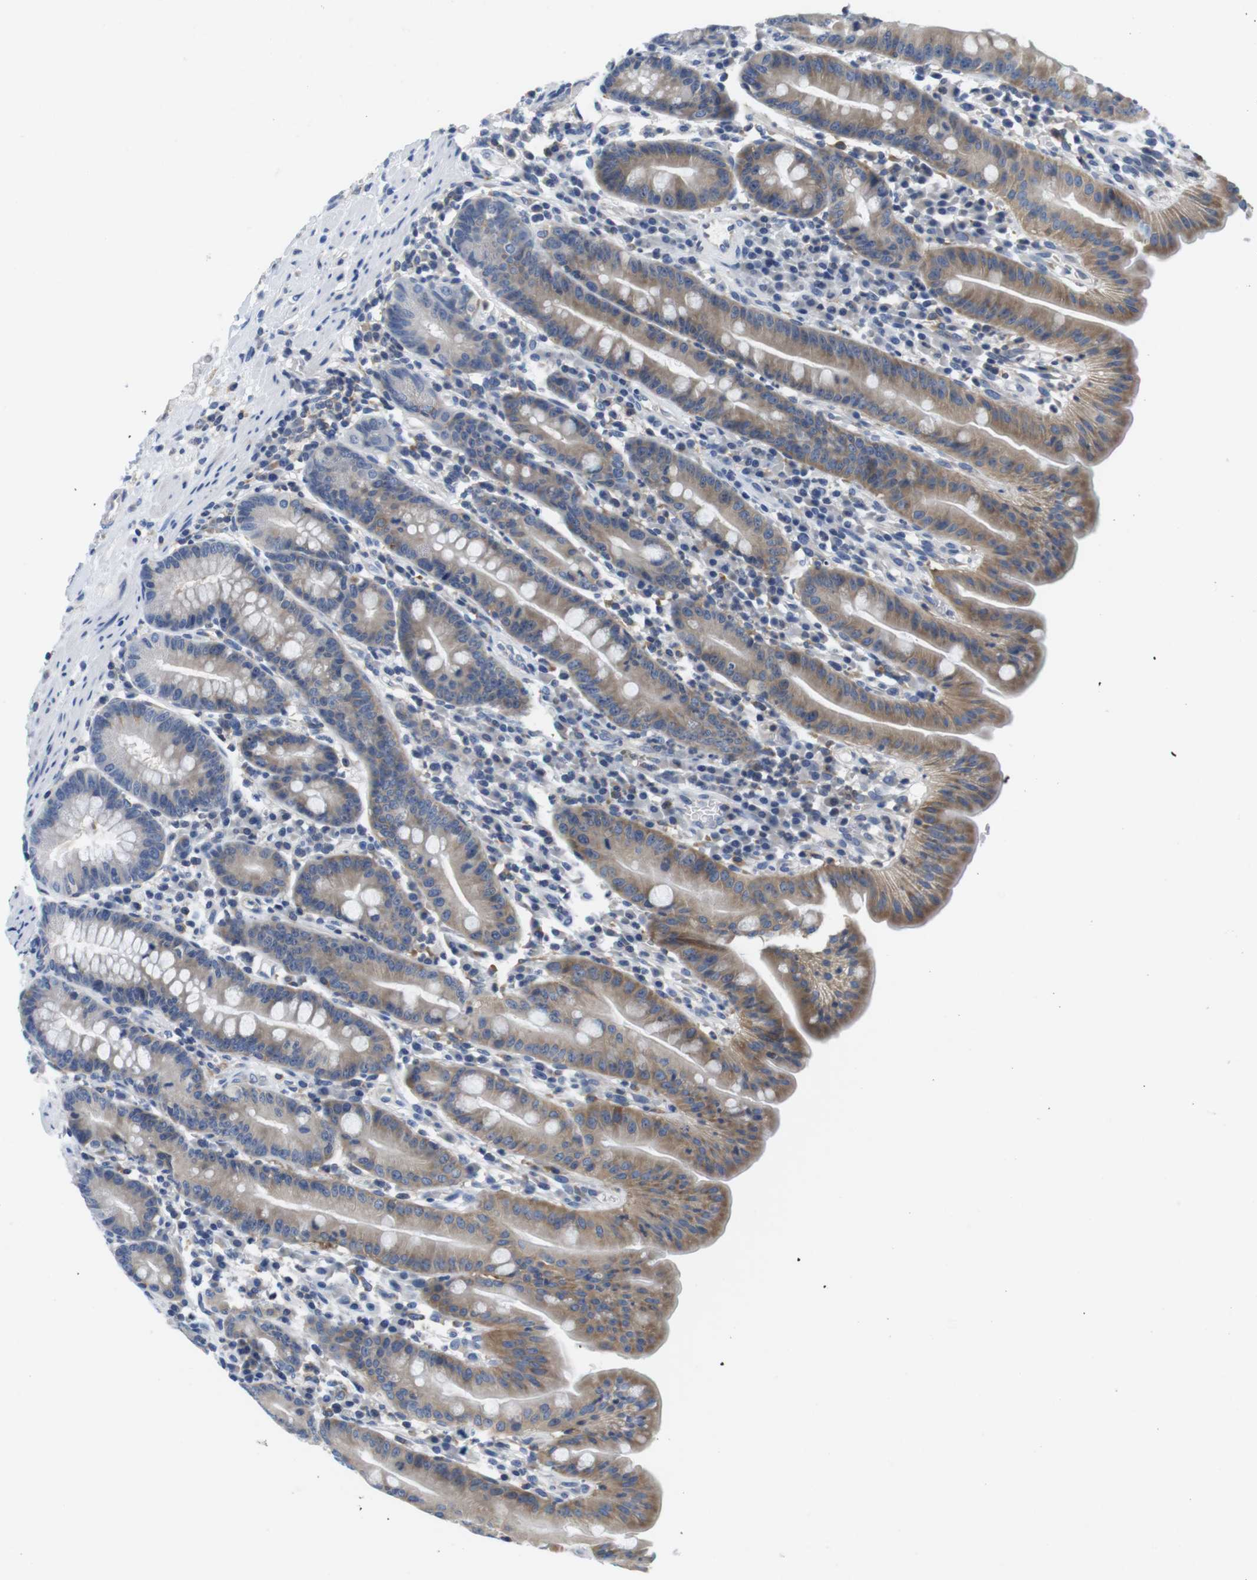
{"staining": {"intensity": "moderate", "quantity": "25%-75%", "location": "cytoplasmic/membranous"}, "tissue": "duodenum", "cell_type": "Glandular cells", "image_type": "normal", "snomed": [{"axis": "morphology", "description": "Normal tissue, NOS"}, {"axis": "topography", "description": "Duodenum"}], "caption": "A high-resolution micrograph shows immunohistochemistry (IHC) staining of unremarkable duodenum, which exhibits moderate cytoplasmic/membranous positivity in about 25%-75% of glandular cells. Ihc stains the protein in brown and the nuclei are stained blue.", "gene": "CNGA2", "patient": {"sex": "male", "age": 50}}